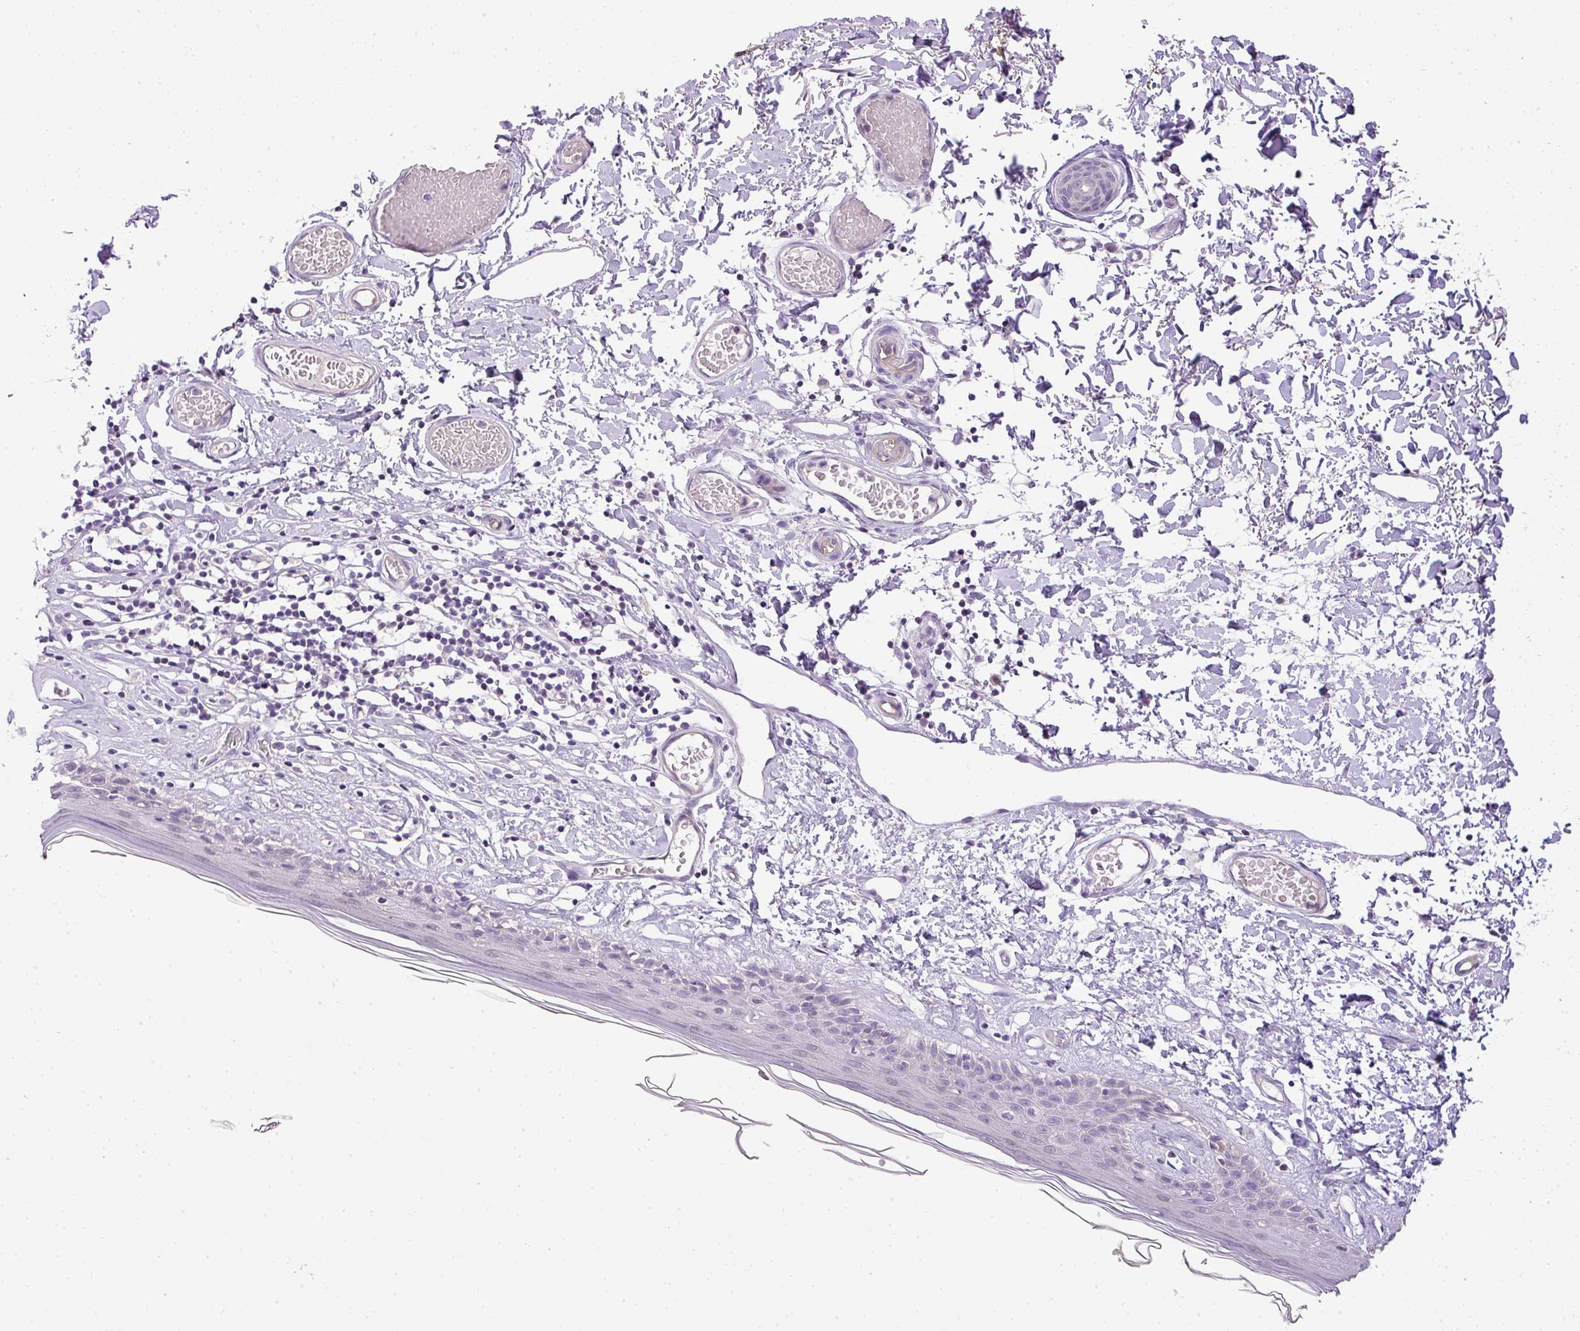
{"staining": {"intensity": "negative", "quantity": "none", "location": "none"}, "tissue": "skin", "cell_type": "Epidermal cells", "image_type": "normal", "snomed": [{"axis": "morphology", "description": "Normal tissue, NOS"}, {"axis": "topography", "description": "Adipose tissue"}, {"axis": "topography", "description": "Vascular tissue"}, {"axis": "topography", "description": "Vulva"}, {"axis": "topography", "description": "Peripheral nerve tissue"}], "caption": "This is an immunohistochemistry histopathology image of benign skin. There is no positivity in epidermal cells.", "gene": "HOXC13", "patient": {"sex": "female", "age": 86}}